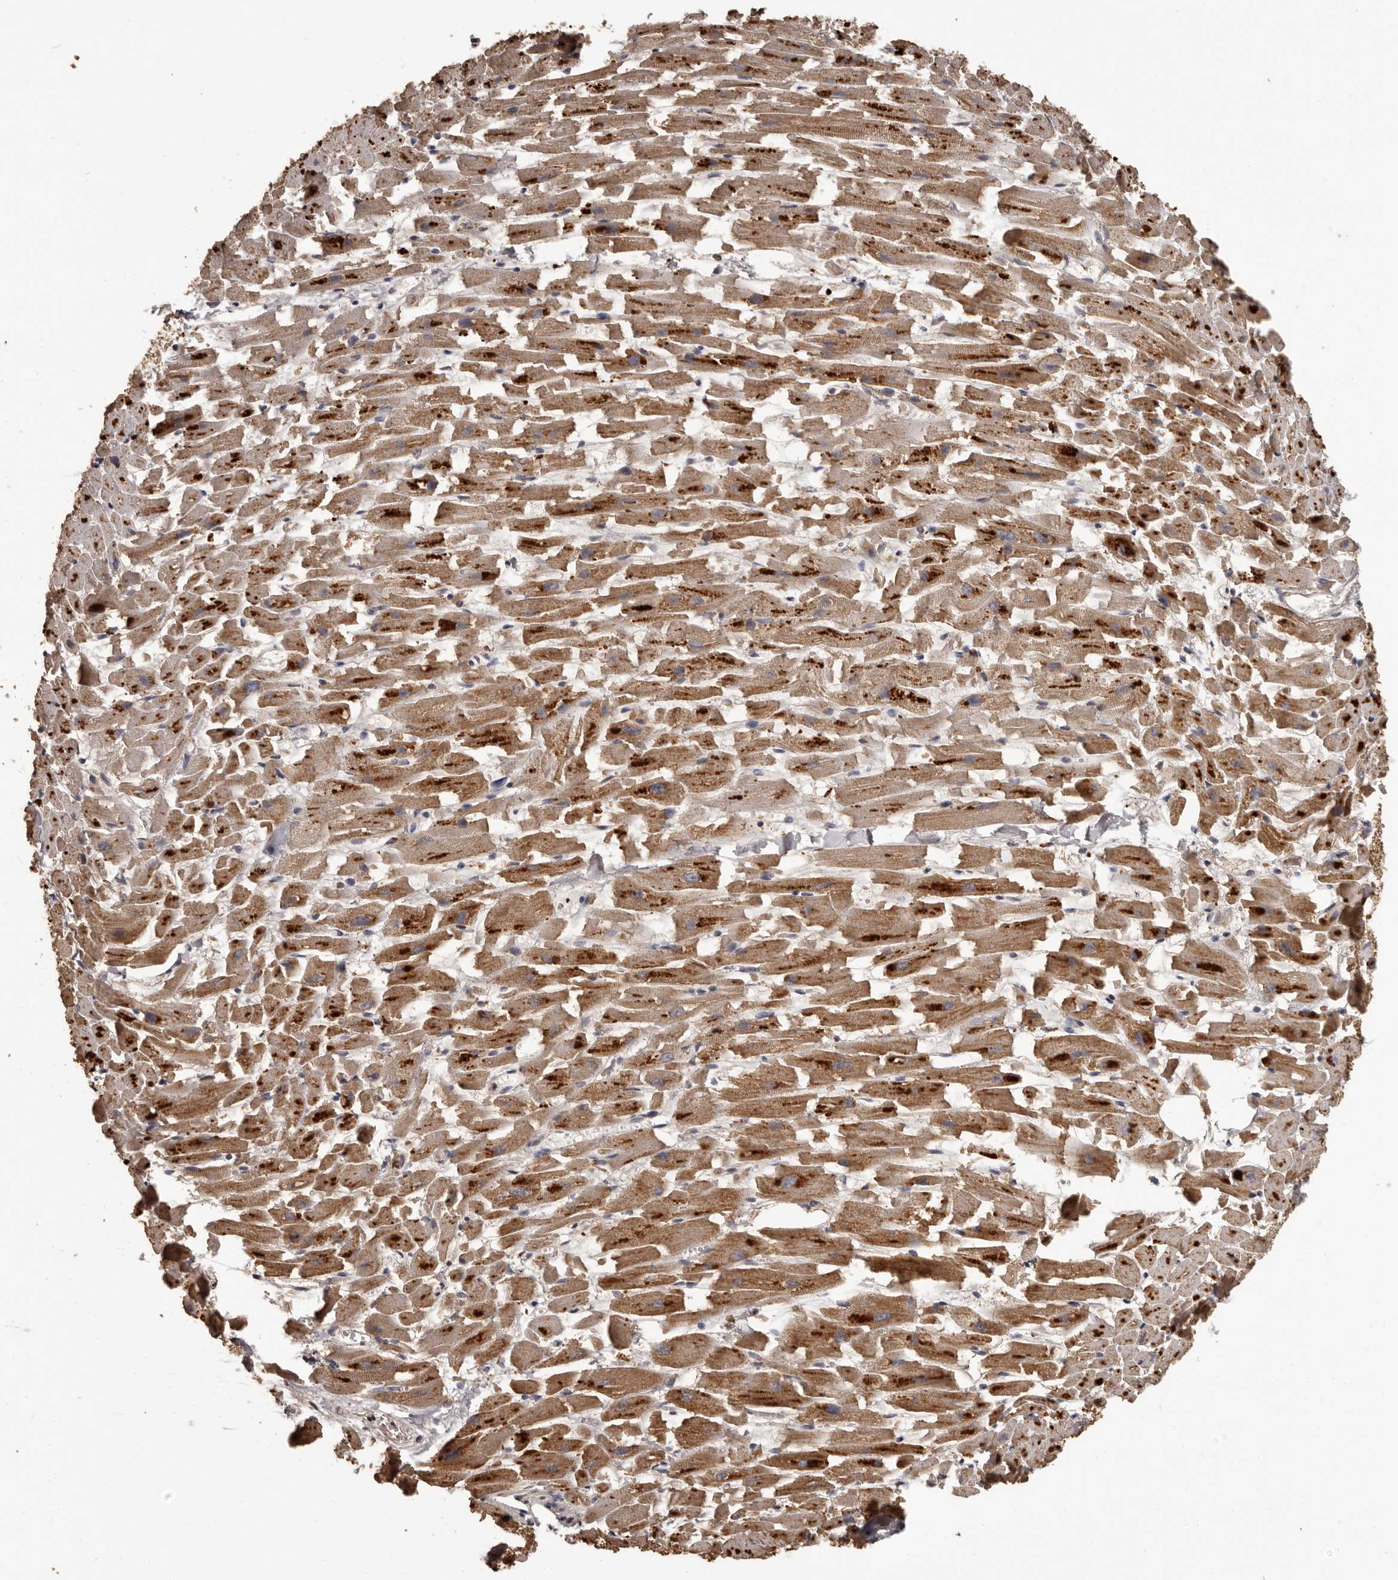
{"staining": {"intensity": "moderate", "quantity": ">75%", "location": "cytoplasmic/membranous"}, "tissue": "heart muscle", "cell_type": "Cardiomyocytes", "image_type": "normal", "snomed": [{"axis": "morphology", "description": "Normal tissue, NOS"}, {"axis": "topography", "description": "Heart"}], "caption": "A medium amount of moderate cytoplasmic/membranous staining is appreciated in about >75% of cardiomyocytes in normal heart muscle. (Stains: DAB (3,3'-diaminobenzidine) in brown, nuclei in blue, Microscopy: brightfield microscopy at high magnification).", "gene": "MGAT5", "patient": {"sex": "female", "age": 64}}